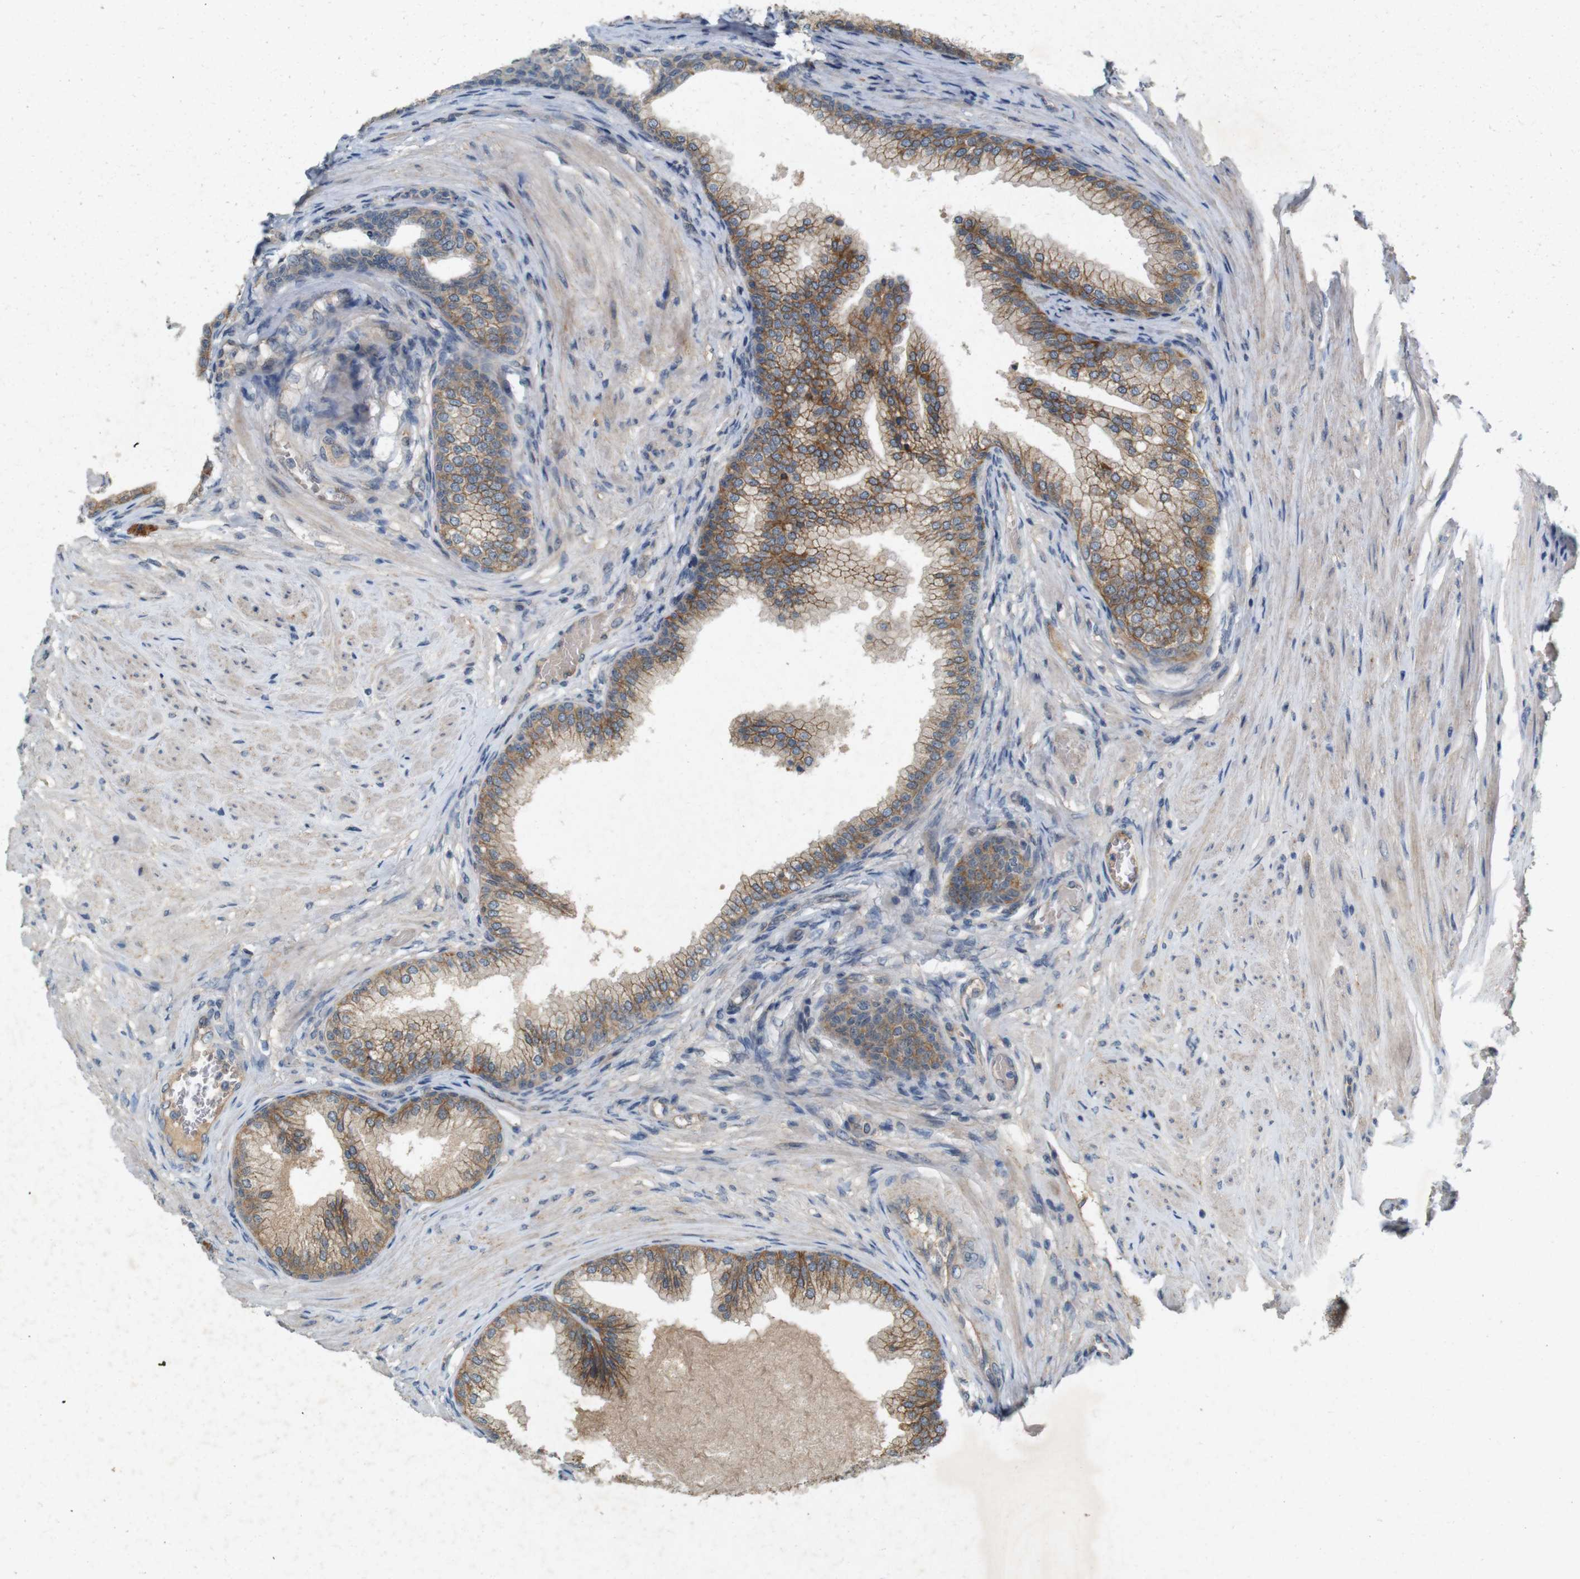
{"staining": {"intensity": "moderate", "quantity": ">75%", "location": "cytoplasmic/membranous"}, "tissue": "prostate", "cell_type": "Glandular cells", "image_type": "normal", "snomed": [{"axis": "morphology", "description": "Normal tissue, NOS"}, {"axis": "morphology", "description": "Urothelial carcinoma, Low grade"}, {"axis": "topography", "description": "Urinary bladder"}, {"axis": "topography", "description": "Prostate"}], "caption": "Immunohistochemistry (IHC) photomicrograph of benign prostate stained for a protein (brown), which reveals medium levels of moderate cytoplasmic/membranous positivity in approximately >75% of glandular cells.", "gene": "PVR", "patient": {"sex": "male", "age": 60}}